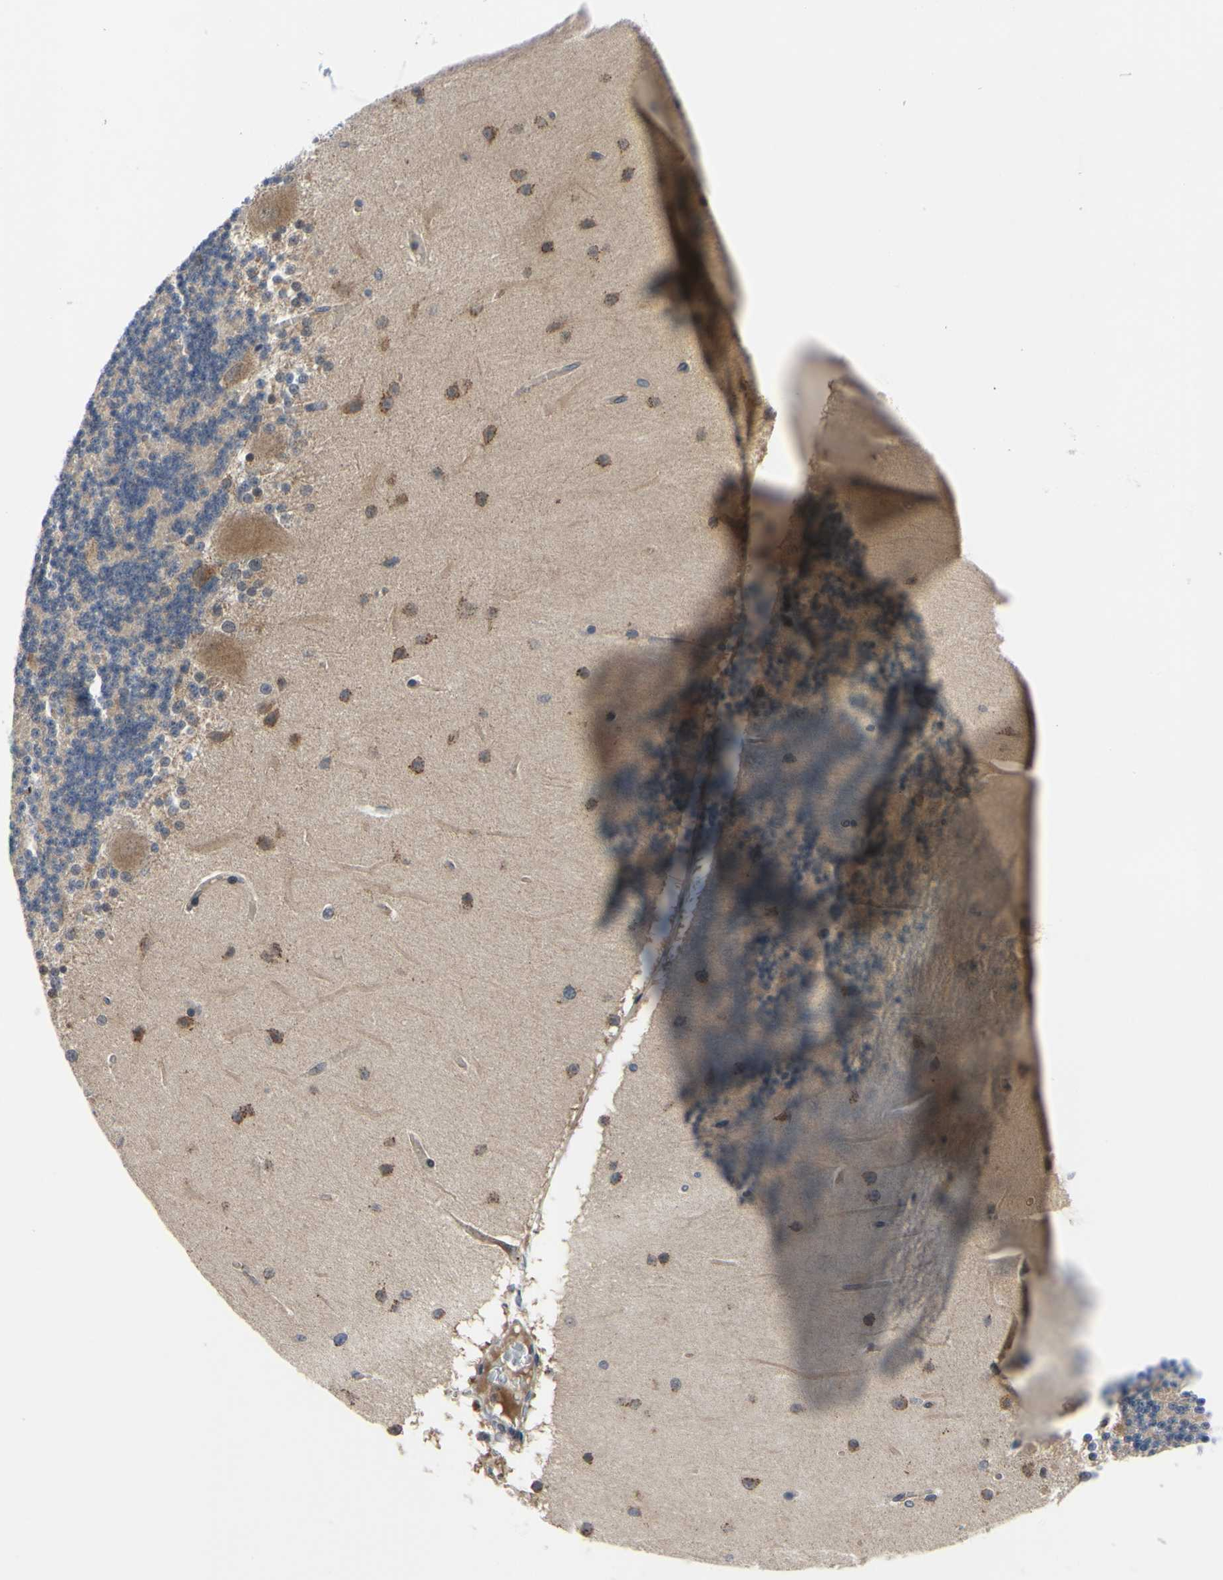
{"staining": {"intensity": "negative", "quantity": "none", "location": "none"}, "tissue": "cerebellum", "cell_type": "Cells in granular layer", "image_type": "normal", "snomed": [{"axis": "morphology", "description": "Normal tissue, NOS"}, {"axis": "topography", "description": "Cerebellum"}], "caption": "A photomicrograph of cerebellum stained for a protein shows no brown staining in cells in granular layer.", "gene": "COMMD9", "patient": {"sex": "female", "age": 54}}